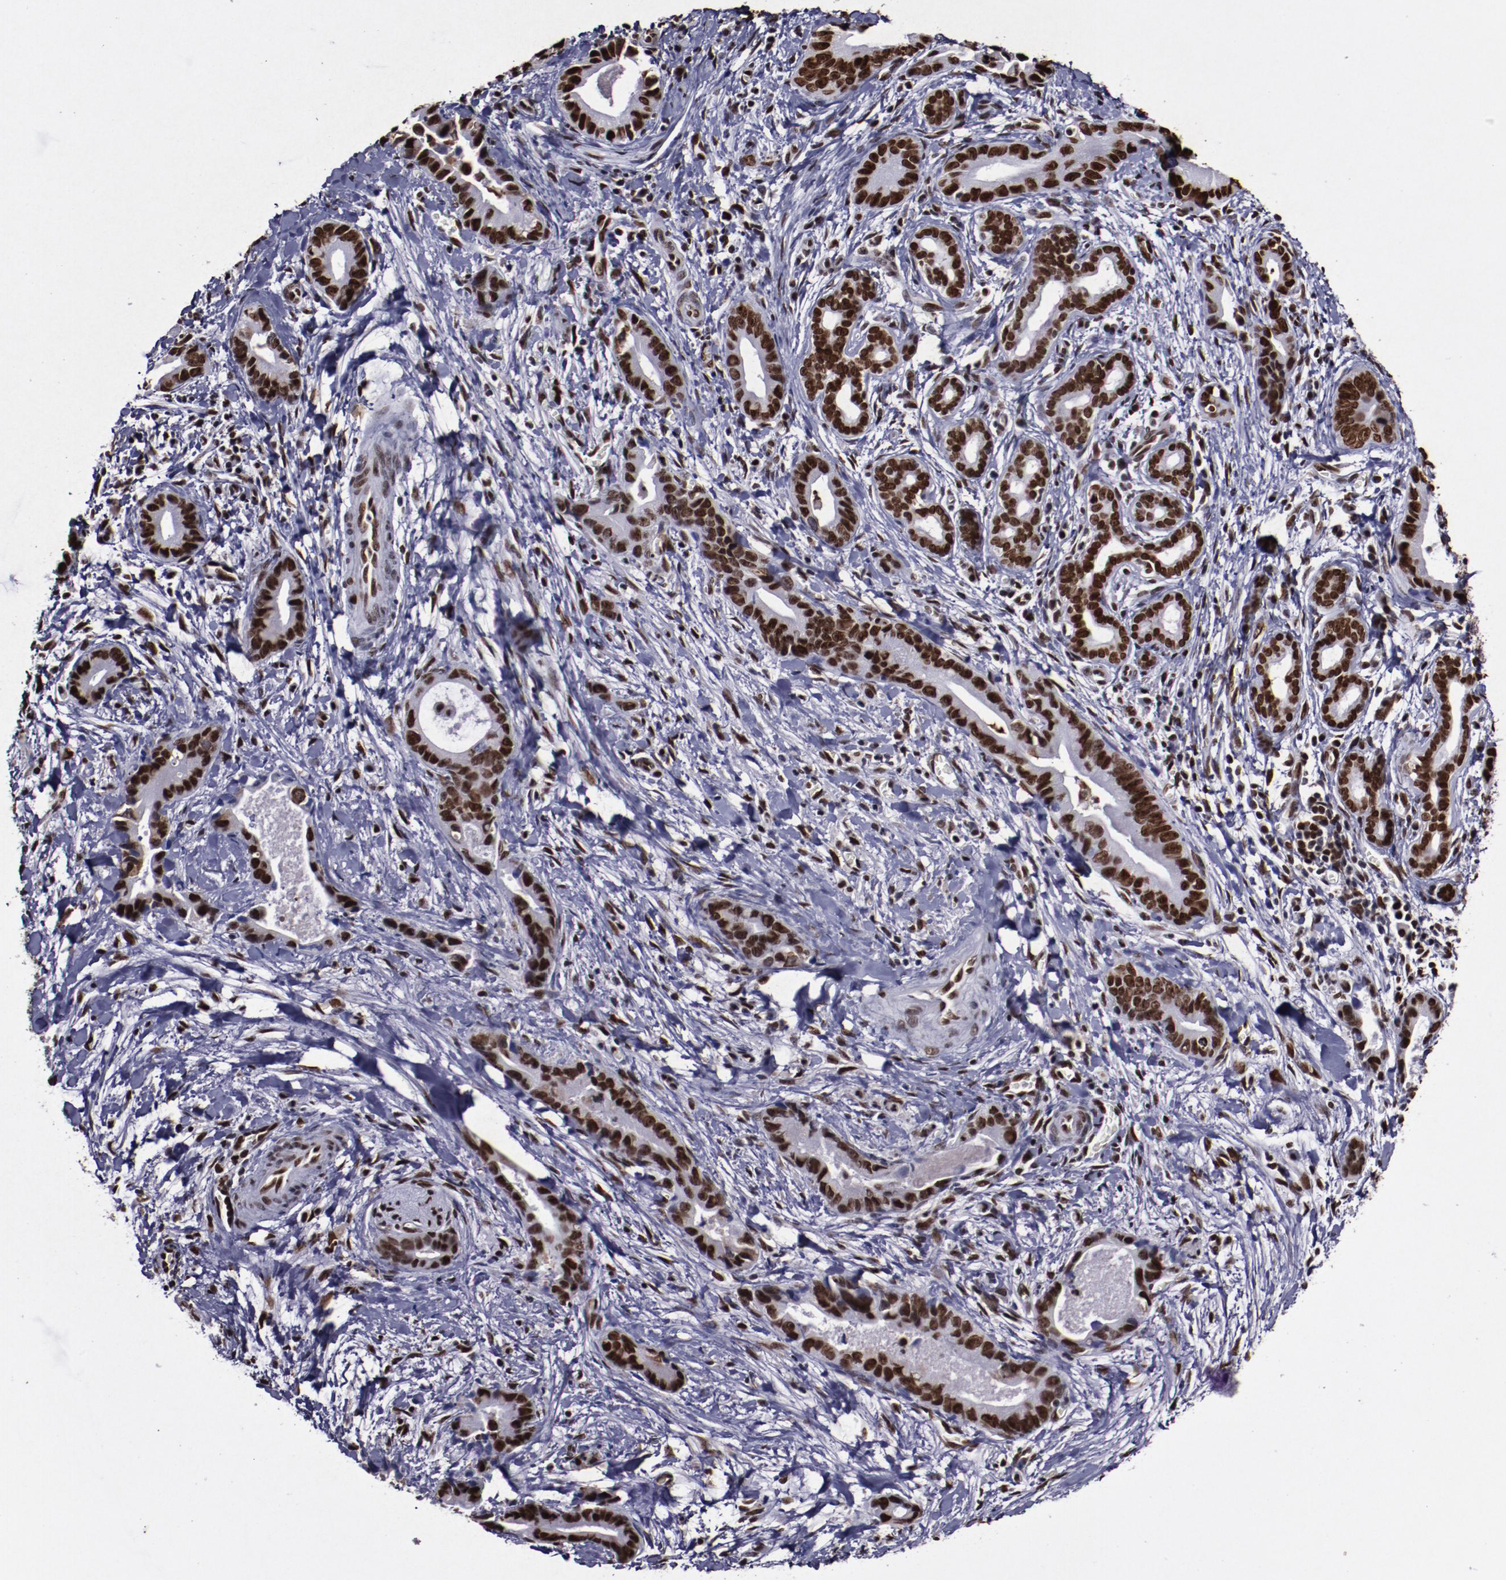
{"staining": {"intensity": "strong", "quantity": ">75%", "location": "nuclear"}, "tissue": "liver cancer", "cell_type": "Tumor cells", "image_type": "cancer", "snomed": [{"axis": "morphology", "description": "Cholangiocarcinoma"}, {"axis": "topography", "description": "Liver"}], "caption": "Cholangiocarcinoma (liver) tissue reveals strong nuclear staining in about >75% of tumor cells Using DAB (3,3'-diaminobenzidine) (brown) and hematoxylin (blue) stains, captured at high magnification using brightfield microscopy.", "gene": "APEX1", "patient": {"sex": "female", "age": 55}}